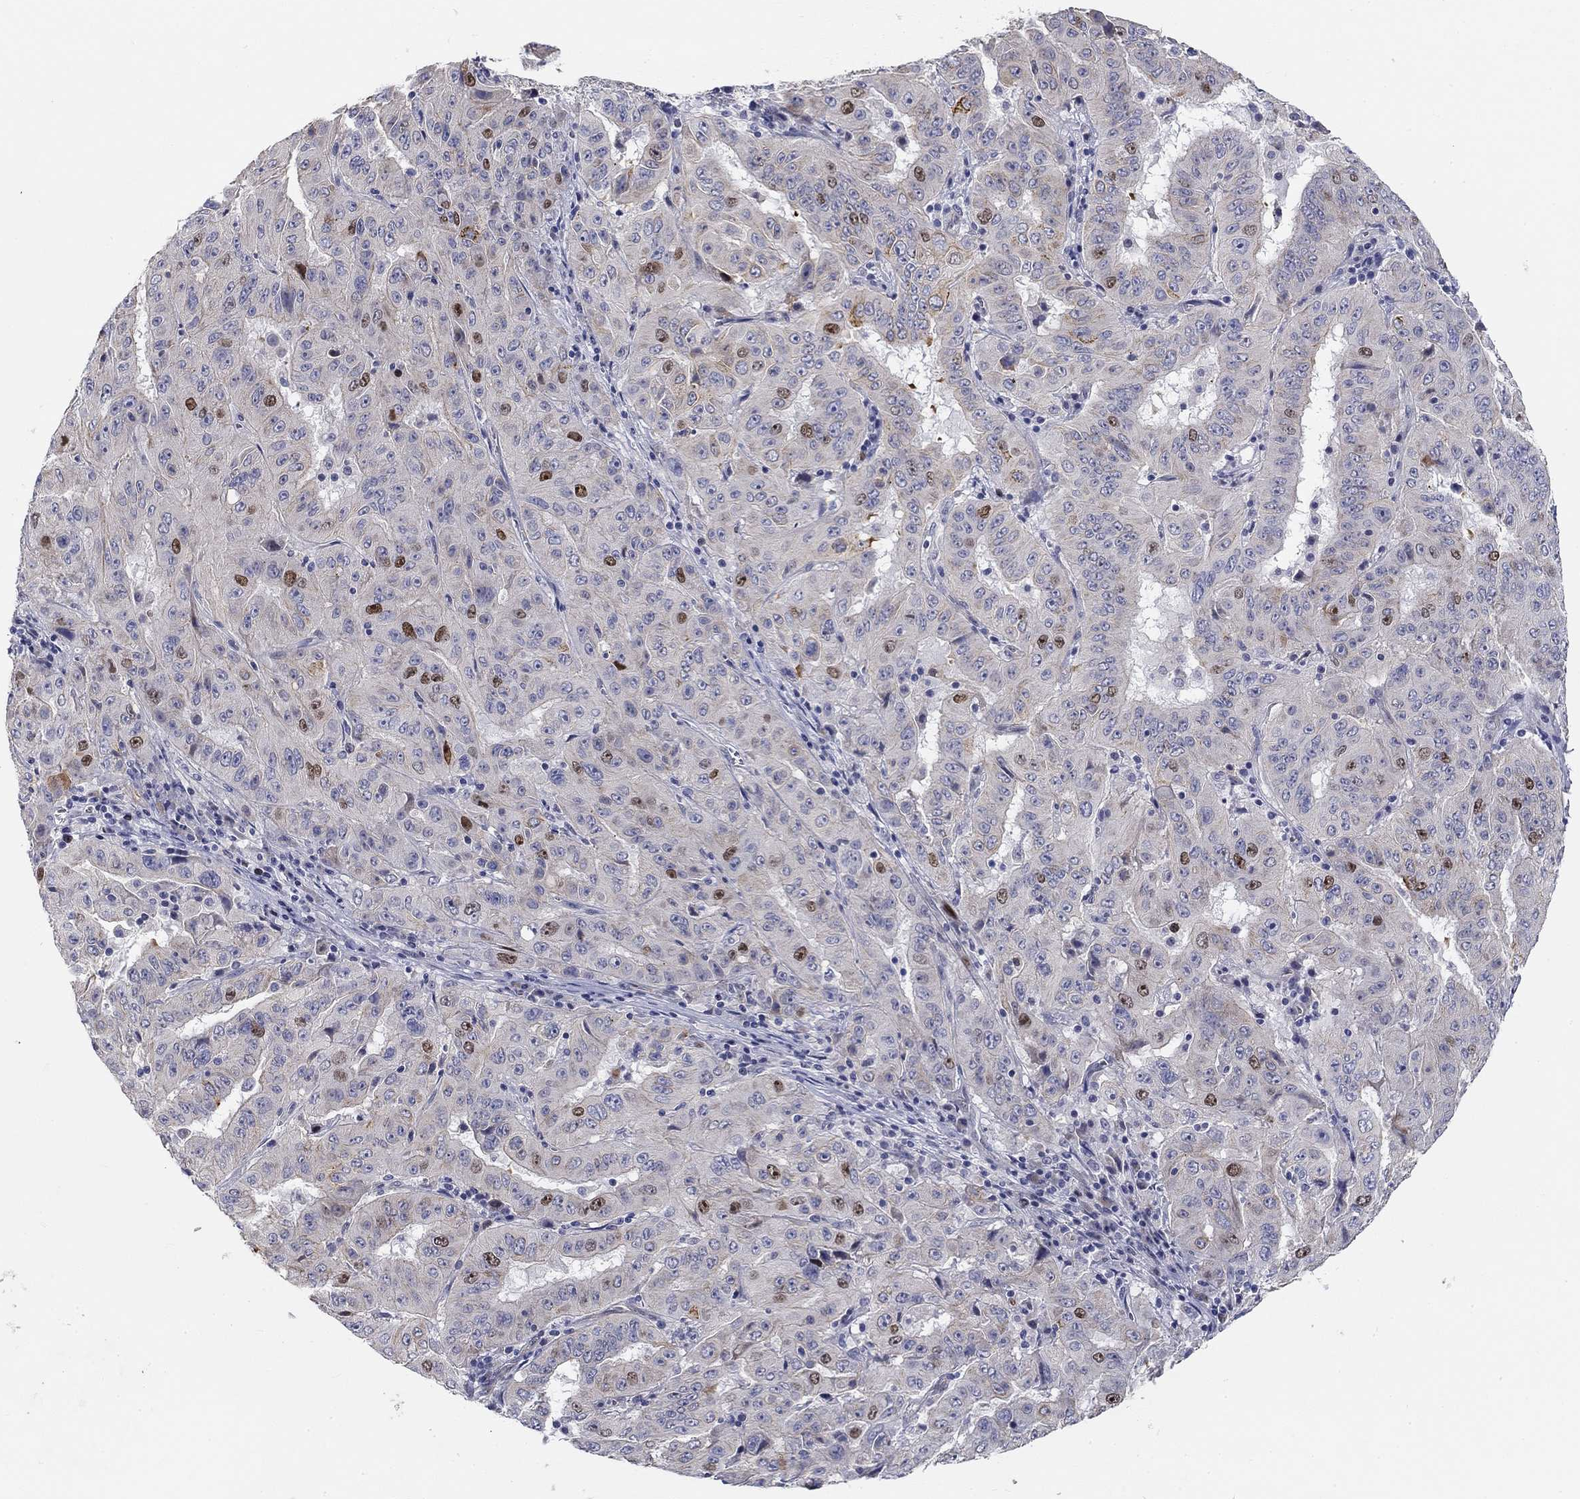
{"staining": {"intensity": "strong", "quantity": "<25%", "location": "nuclear"}, "tissue": "pancreatic cancer", "cell_type": "Tumor cells", "image_type": "cancer", "snomed": [{"axis": "morphology", "description": "Adenocarcinoma, NOS"}, {"axis": "topography", "description": "Pancreas"}], "caption": "Immunohistochemistry micrograph of human pancreatic cancer stained for a protein (brown), which reveals medium levels of strong nuclear positivity in approximately <25% of tumor cells.", "gene": "PRC1", "patient": {"sex": "male", "age": 63}}